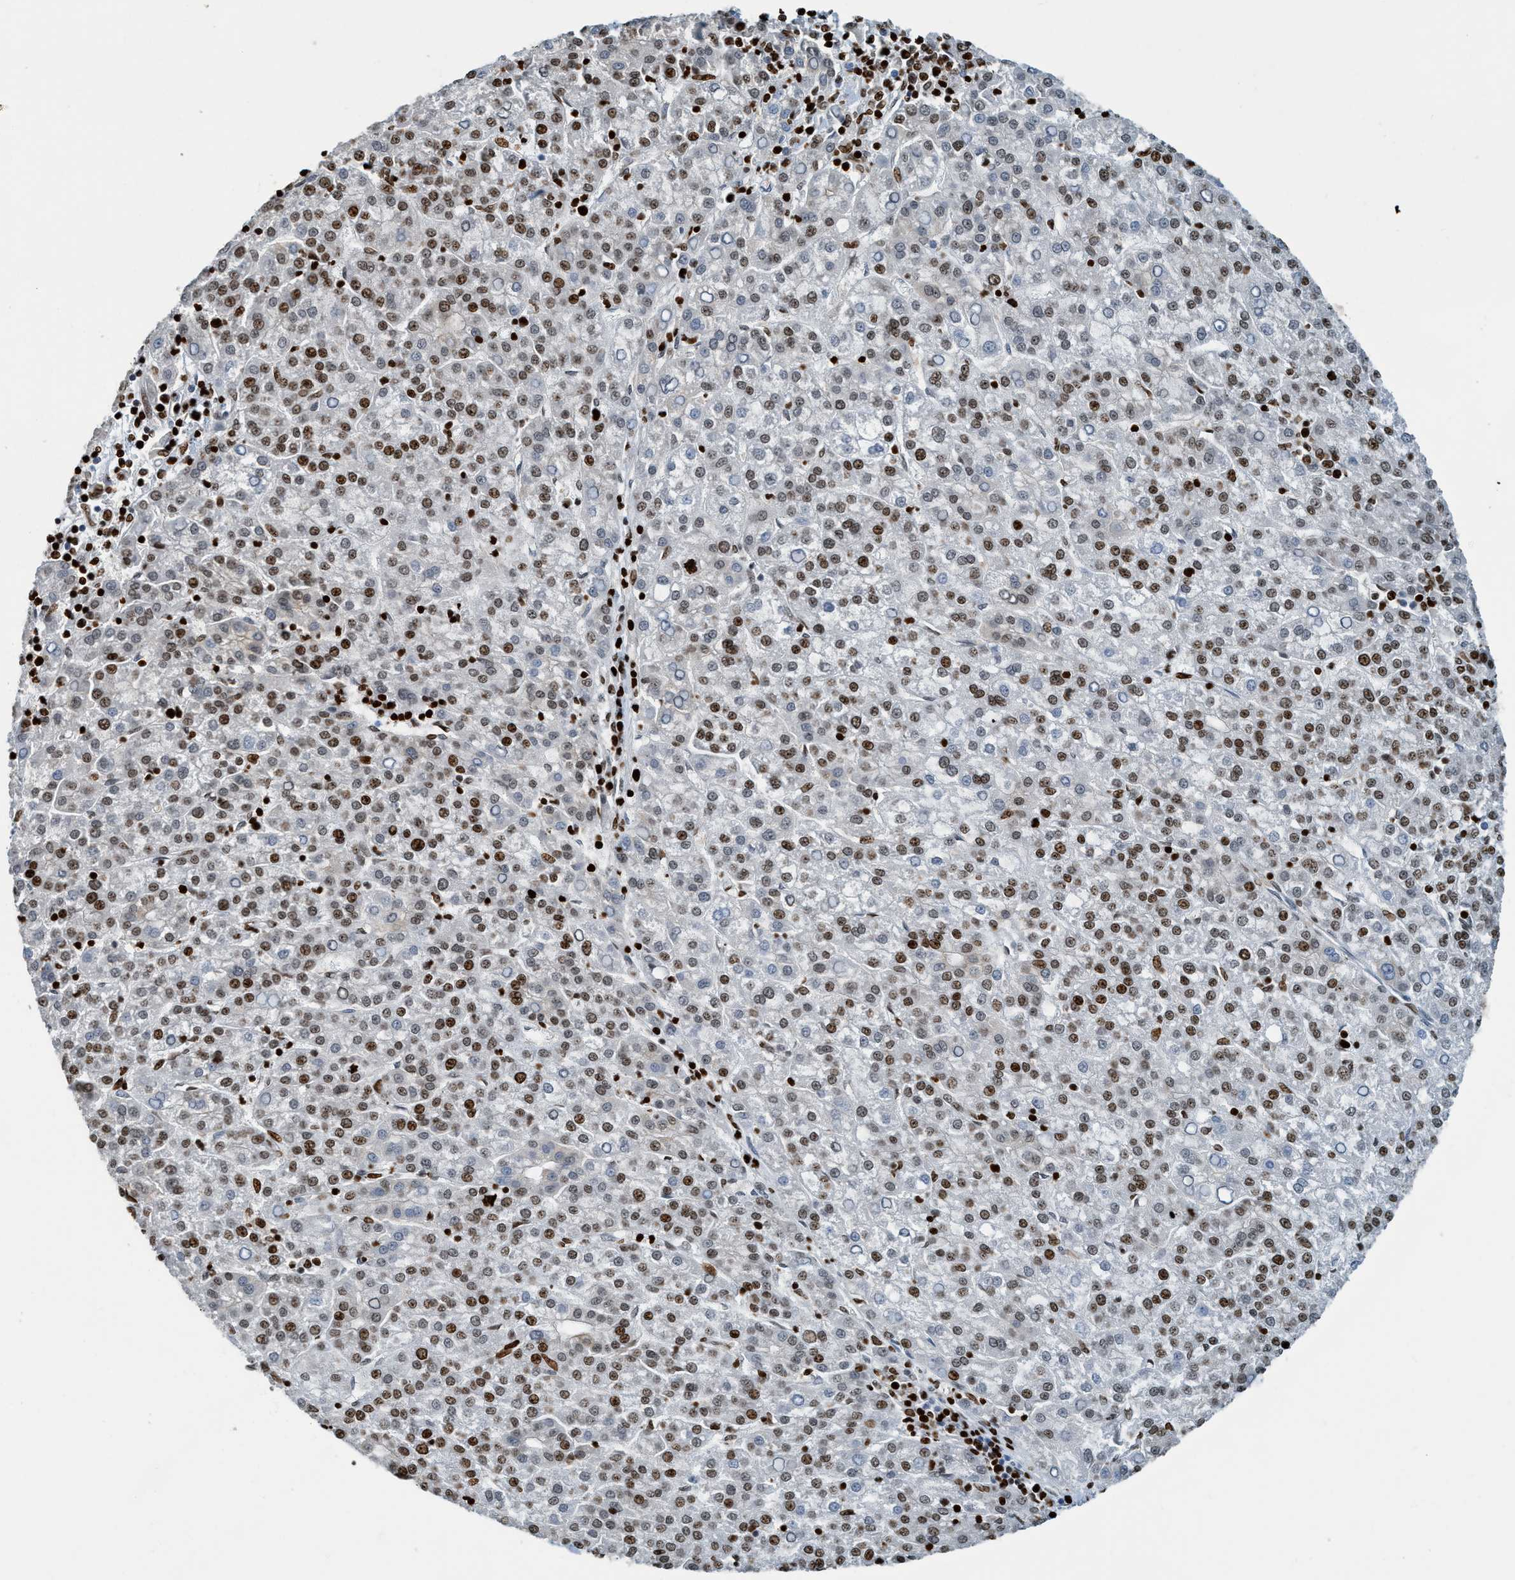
{"staining": {"intensity": "moderate", "quantity": "25%-75%", "location": "nuclear"}, "tissue": "liver cancer", "cell_type": "Tumor cells", "image_type": "cancer", "snomed": [{"axis": "morphology", "description": "Carcinoma, Hepatocellular, NOS"}, {"axis": "topography", "description": "Liver"}], "caption": "Liver hepatocellular carcinoma tissue exhibits moderate nuclear expression in approximately 25%-75% of tumor cells, visualized by immunohistochemistry. Nuclei are stained in blue.", "gene": "SH3D19", "patient": {"sex": "female", "age": 58}}